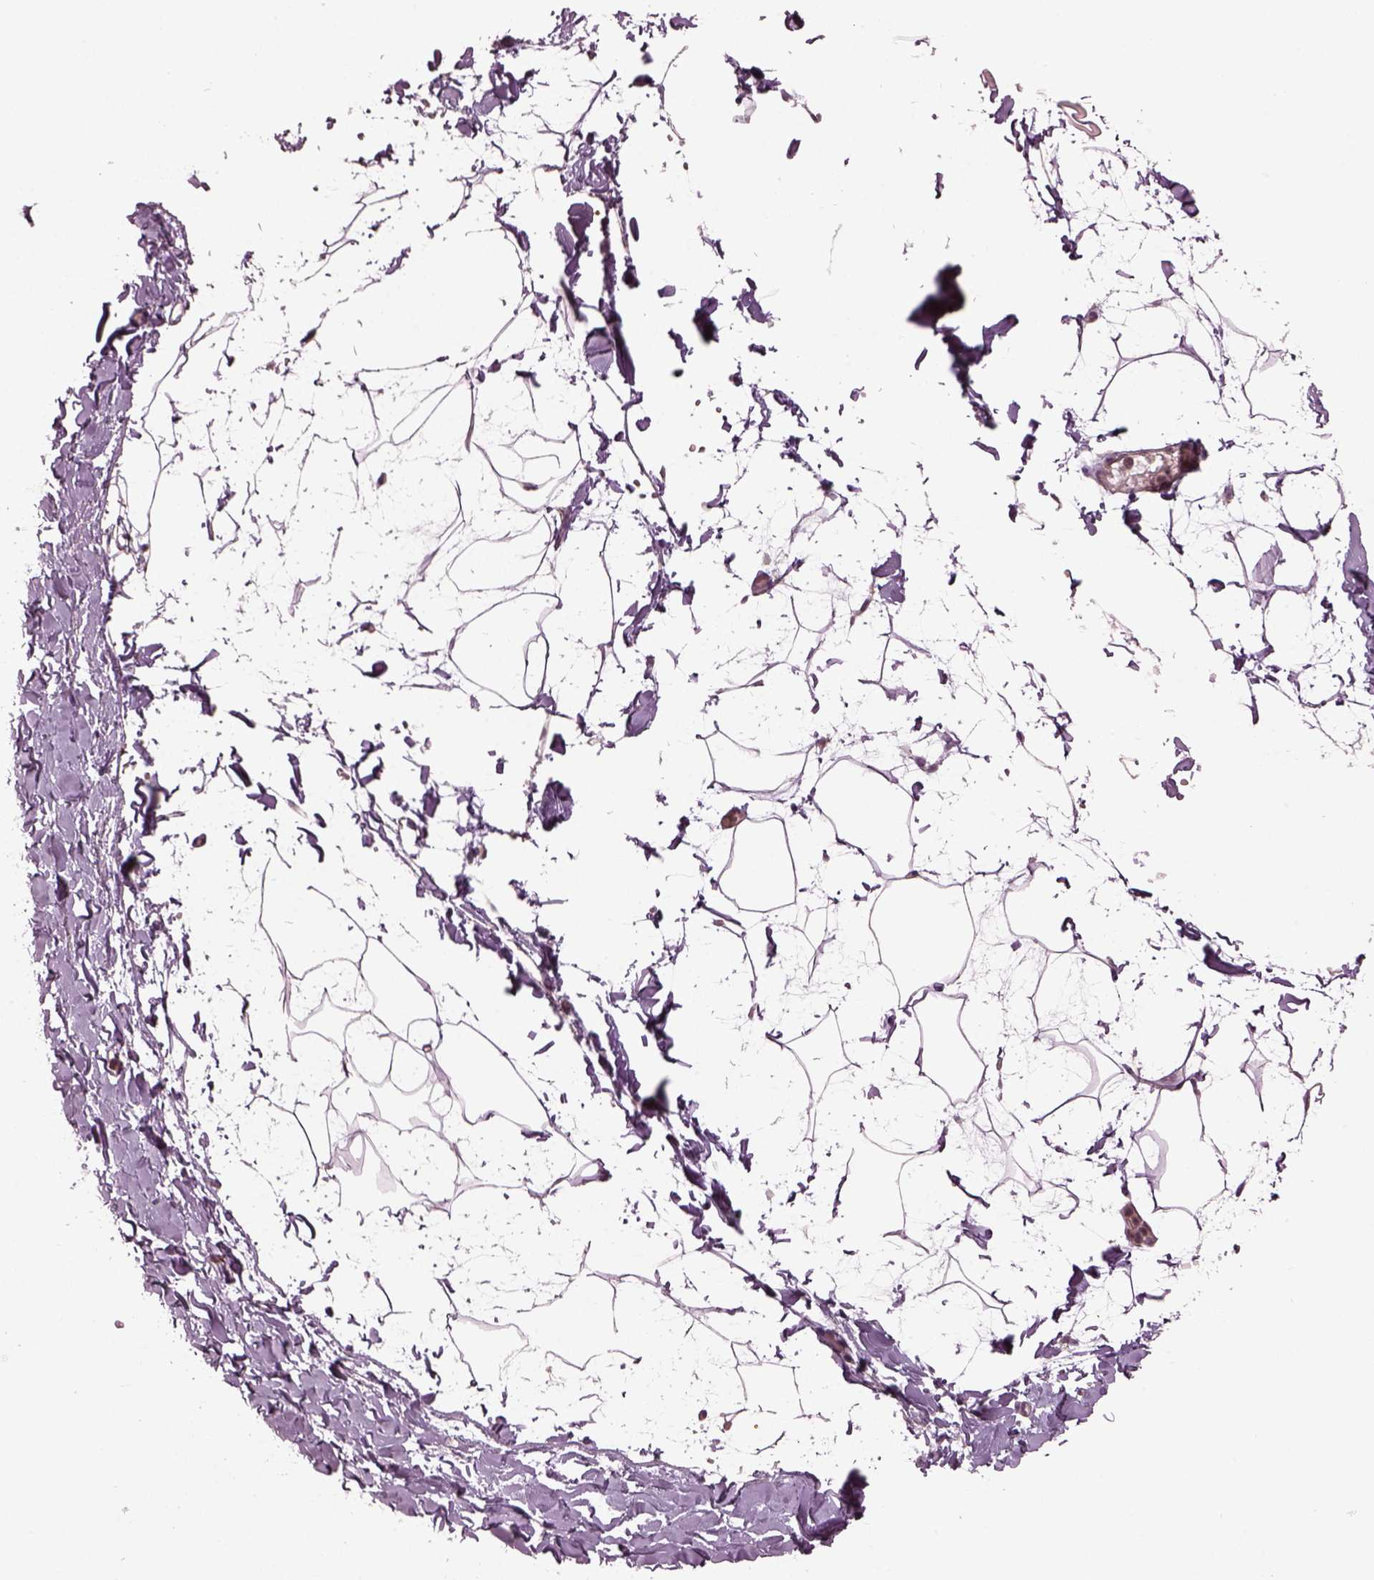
{"staining": {"intensity": "negative", "quantity": "none", "location": "none"}, "tissue": "adipose tissue", "cell_type": "Adipocytes", "image_type": "normal", "snomed": [{"axis": "morphology", "description": "Normal tissue, NOS"}, {"axis": "topography", "description": "Gallbladder"}, {"axis": "topography", "description": "Peripheral nerve tissue"}], "caption": "The micrograph reveals no significant positivity in adipocytes of adipose tissue. (Brightfield microscopy of DAB immunohistochemistry at high magnification).", "gene": "GNRH1", "patient": {"sex": "female", "age": 45}}